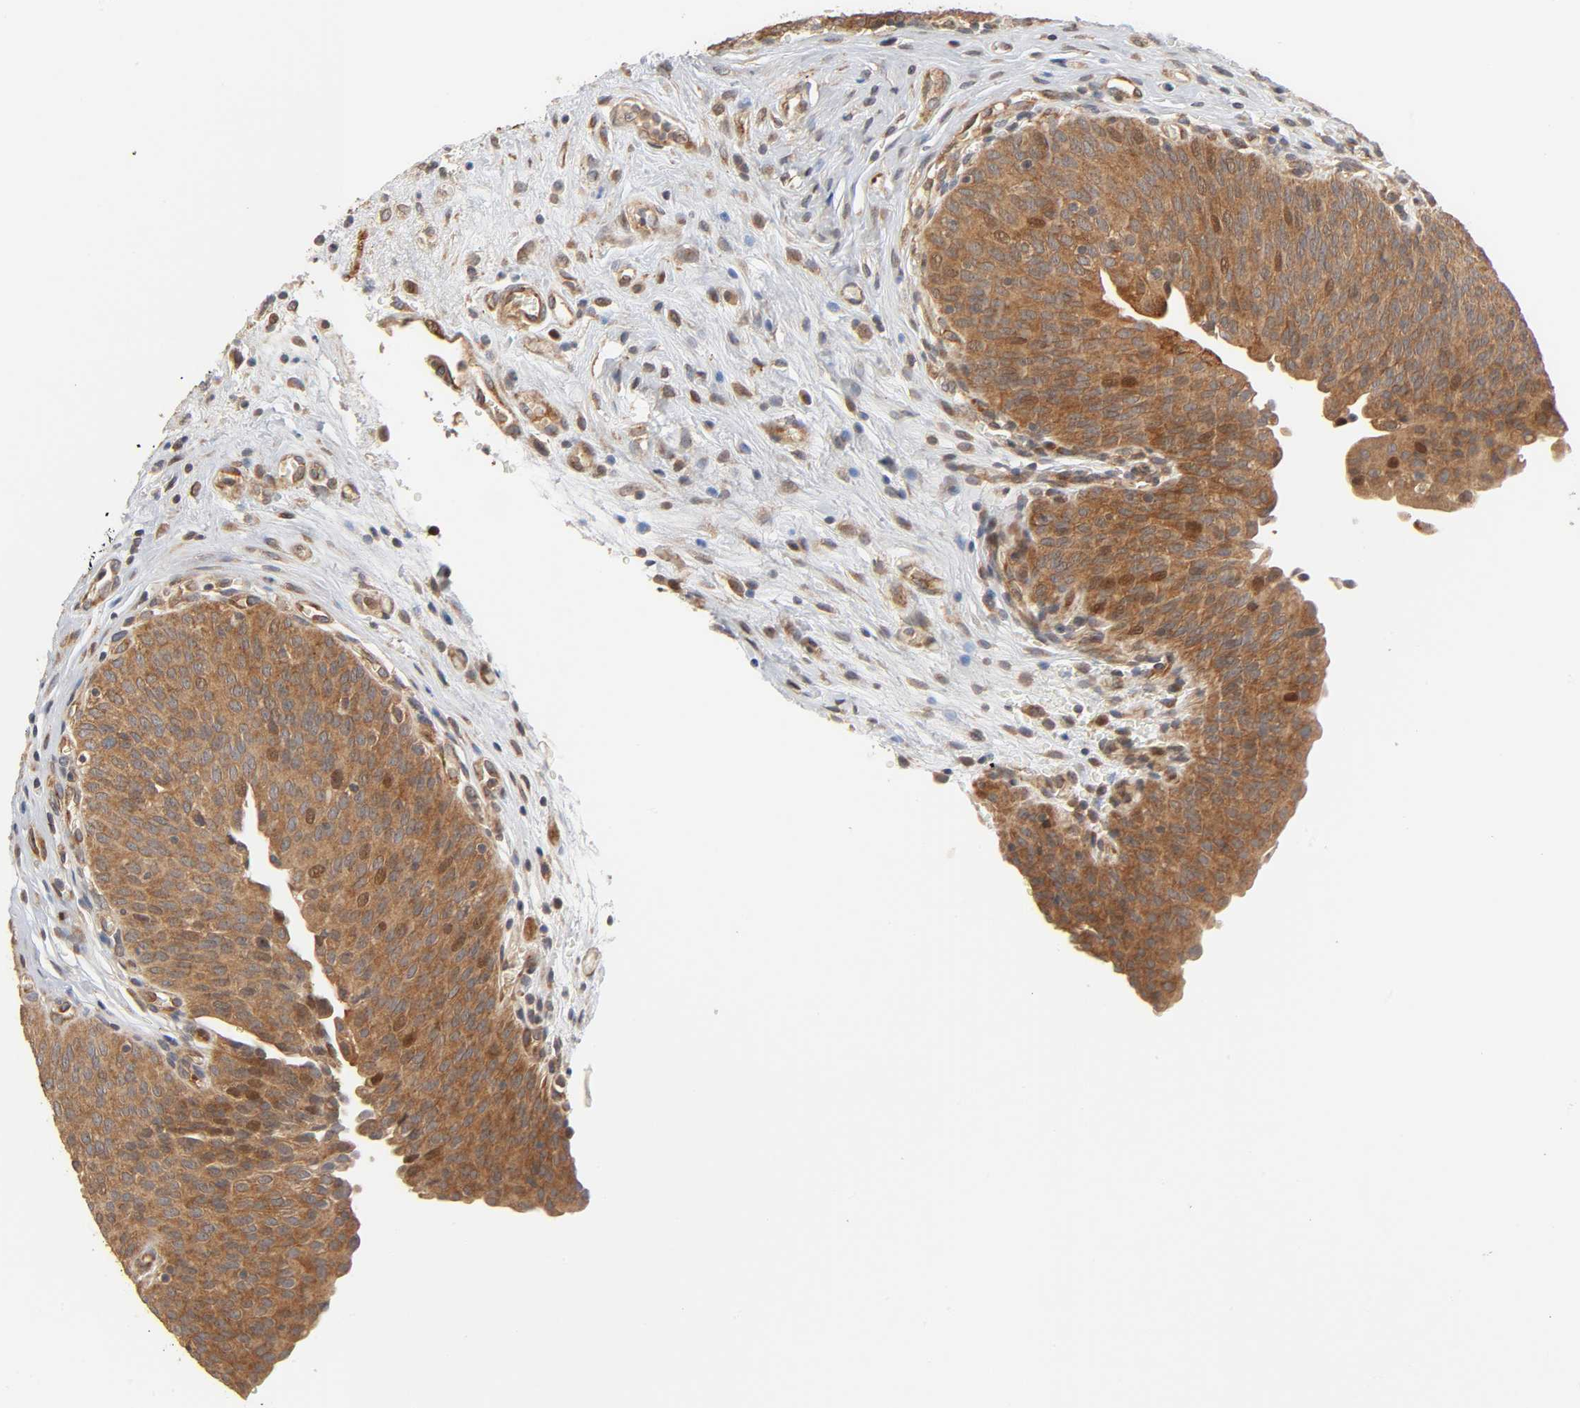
{"staining": {"intensity": "moderate", "quantity": ">75%", "location": "cytoplasmic/membranous,nuclear"}, "tissue": "urinary bladder", "cell_type": "Urothelial cells", "image_type": "normal", "snomed": [{"axis": "morphology", "description": "Normal tissue, NOS"}, {"axis": "morphology", "description": "Dysplasia, NOS"}, {"axis": "topography", "description": "Urinary bladder"}], "caption": "This histopathology image reveals normal urinary bladder stained with IHC to label a protein in brown. The cytoplasmic/membranous,nuclear of urothelial cells show moderate positivity for the protein. Nuclei are counter-stained blue.", "gene": "NEMF", "patient": {"sex": "male", "age": 35}}